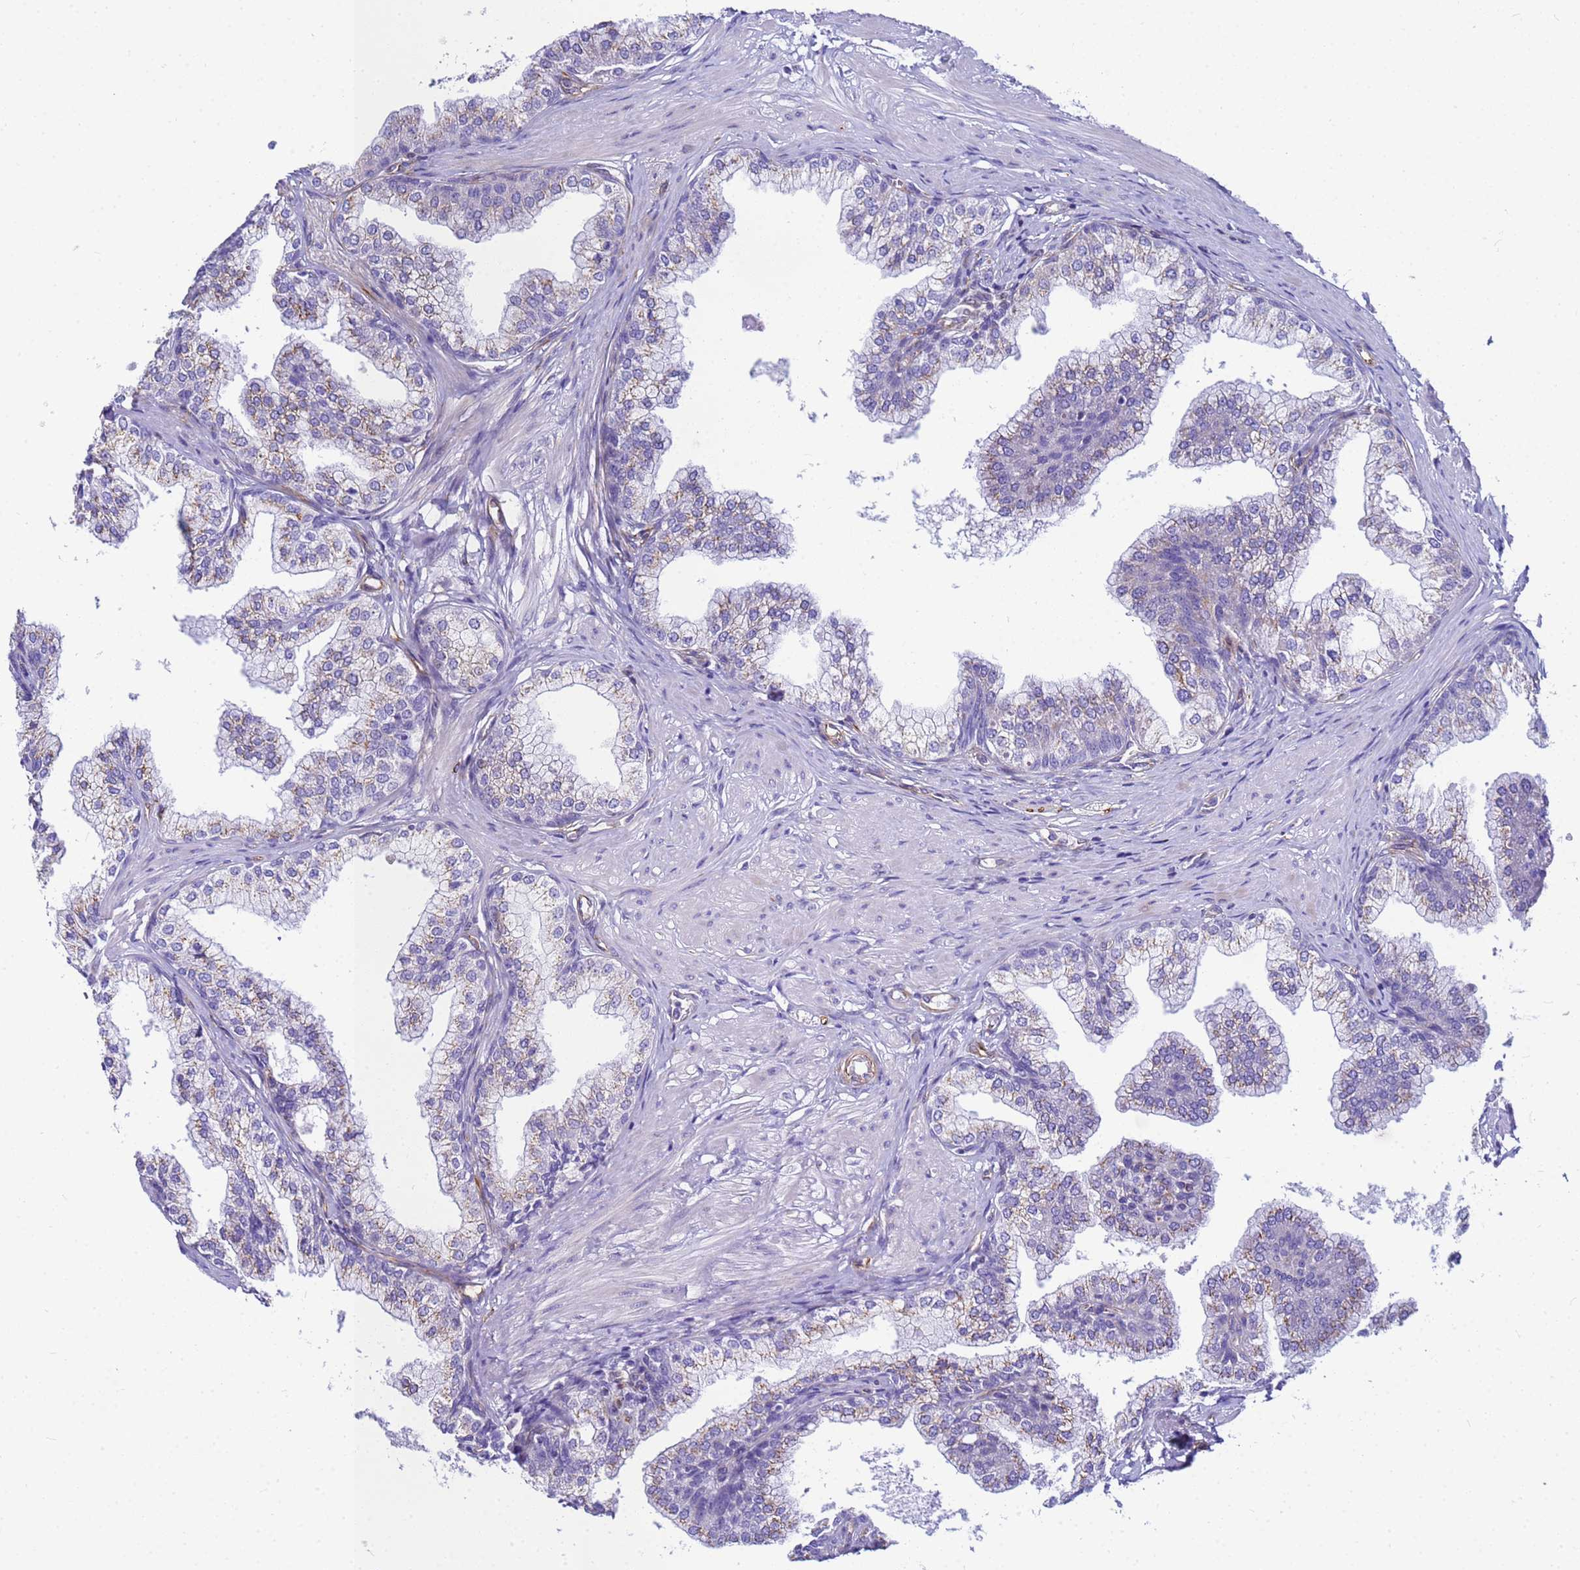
{"staining": {"intensity": "weak", "quantity": "25%-75%", "location": "cytoplasmic/membranous"}, "tissue": "prostate", "cell_type": "Glandular cells", "image_type": "normal", "snomed": [{"axis": "morphology", "description": "Normal tissue, NOS"}, {"axis": "topography", "description": "Prostate"}], "caption": "IHC (DAB (3,3'-diaminobenzidine)) staining of unremarkable prostate demonstrates weak cytoplasmic/membranous protein staining in approximately 25%-75% of glandular cells. (DAB IHC, brown staining for protein, blue staining for nuclei).", "gene": "UBXN2B", "patient": {"sex": "male", "age": 60}}